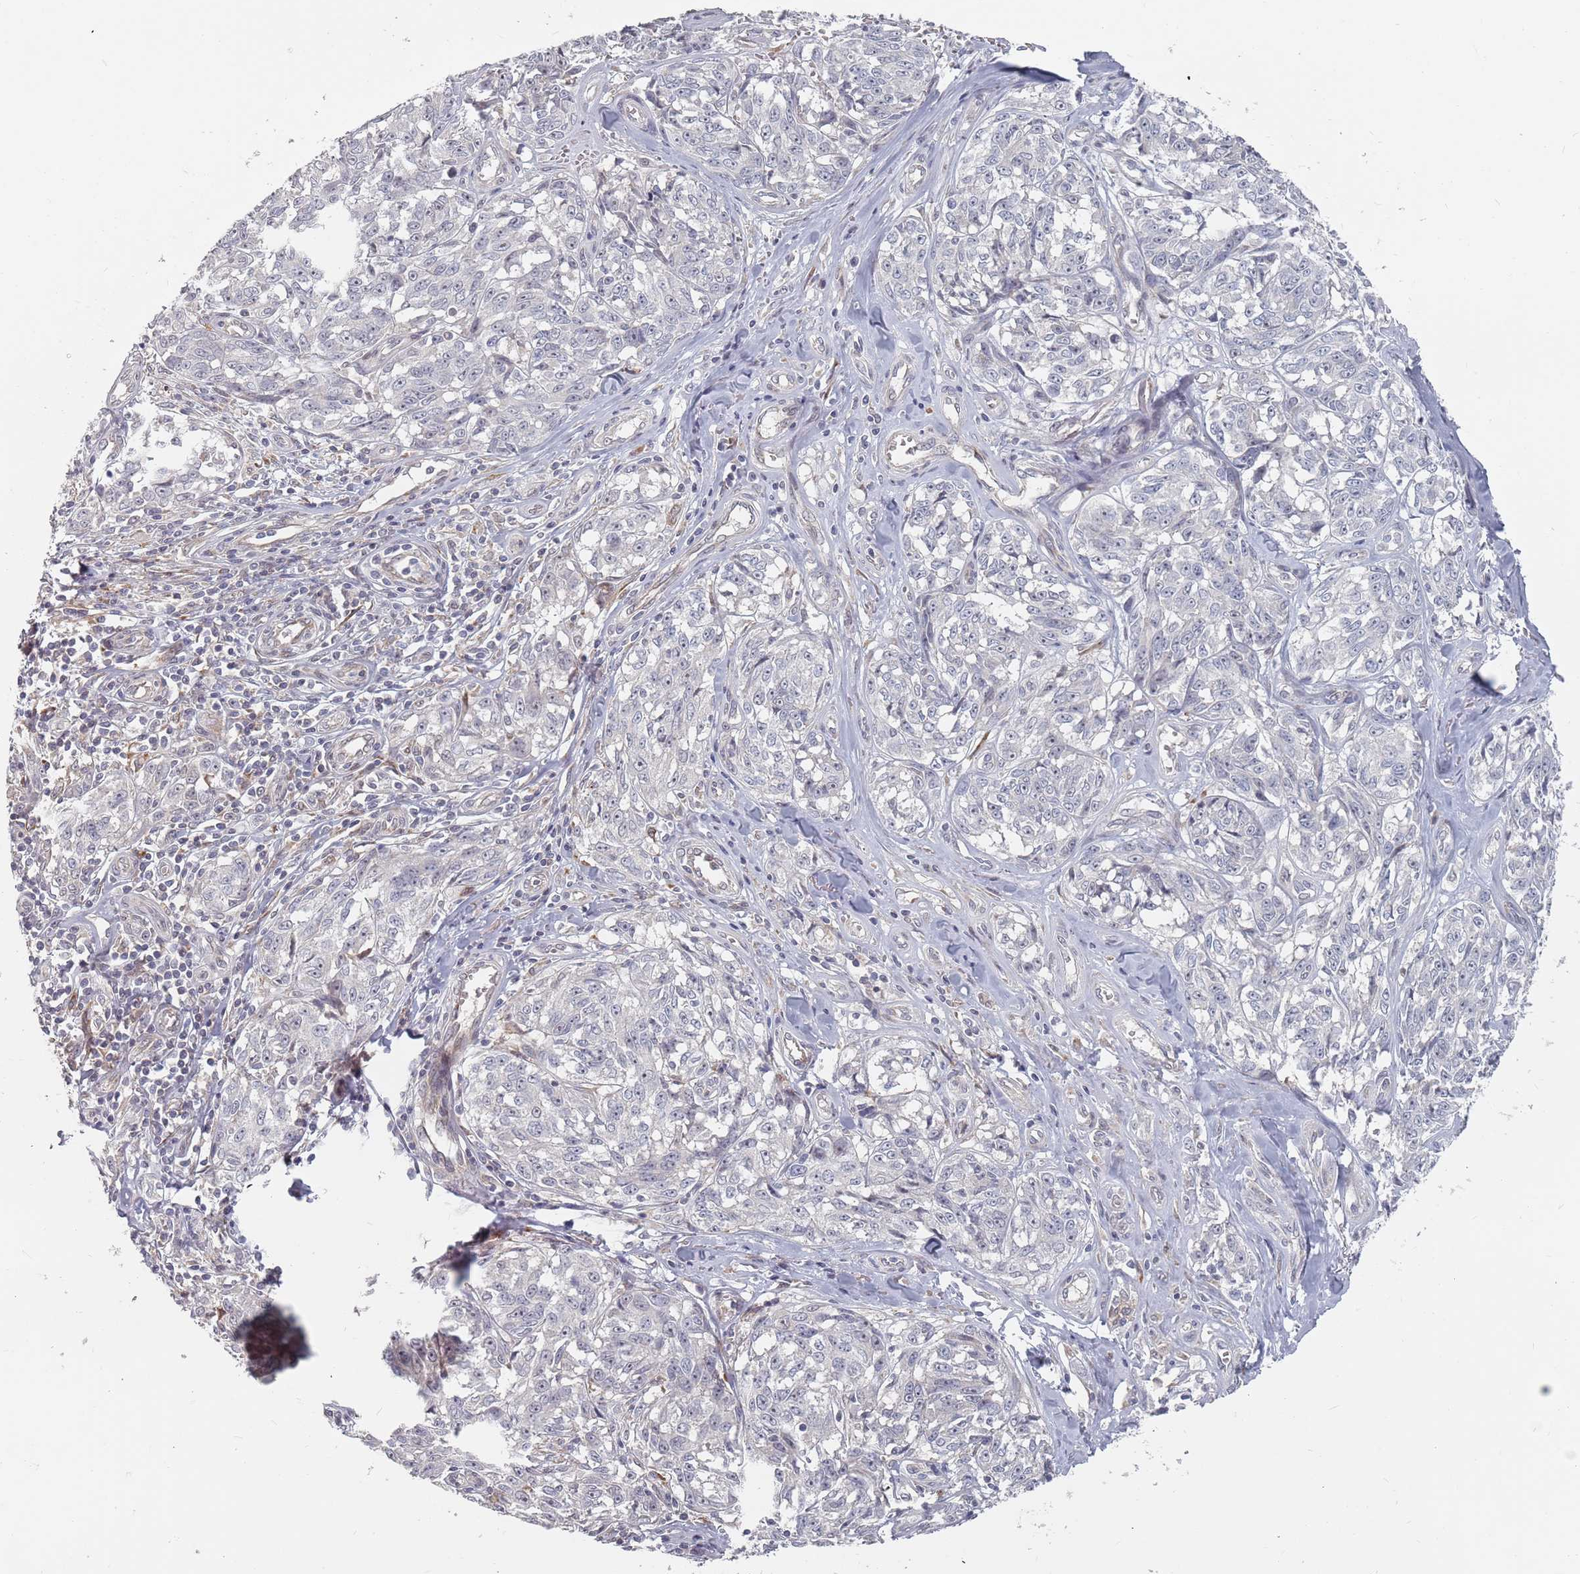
{"staining": {"intensity": "negative", "quantity": "none", "location": "none"}, "tissue": "melanoma", "cell_type": "Tumor cells", "image_type": "cancer", "snomed": [{"axis": "morphology", "description": "Normal tissue, NOS"}, {"axis": "morphology", "description": "Malignant melanoma, NOS"}, {"axis": "topography", "description": "Skin"}], "caption": "This is an IHC histopathology image of human melanoma. There is no expression in tumor cells.", "gene": "ADAL", "patient": {"sex": "female", "age": 64}}